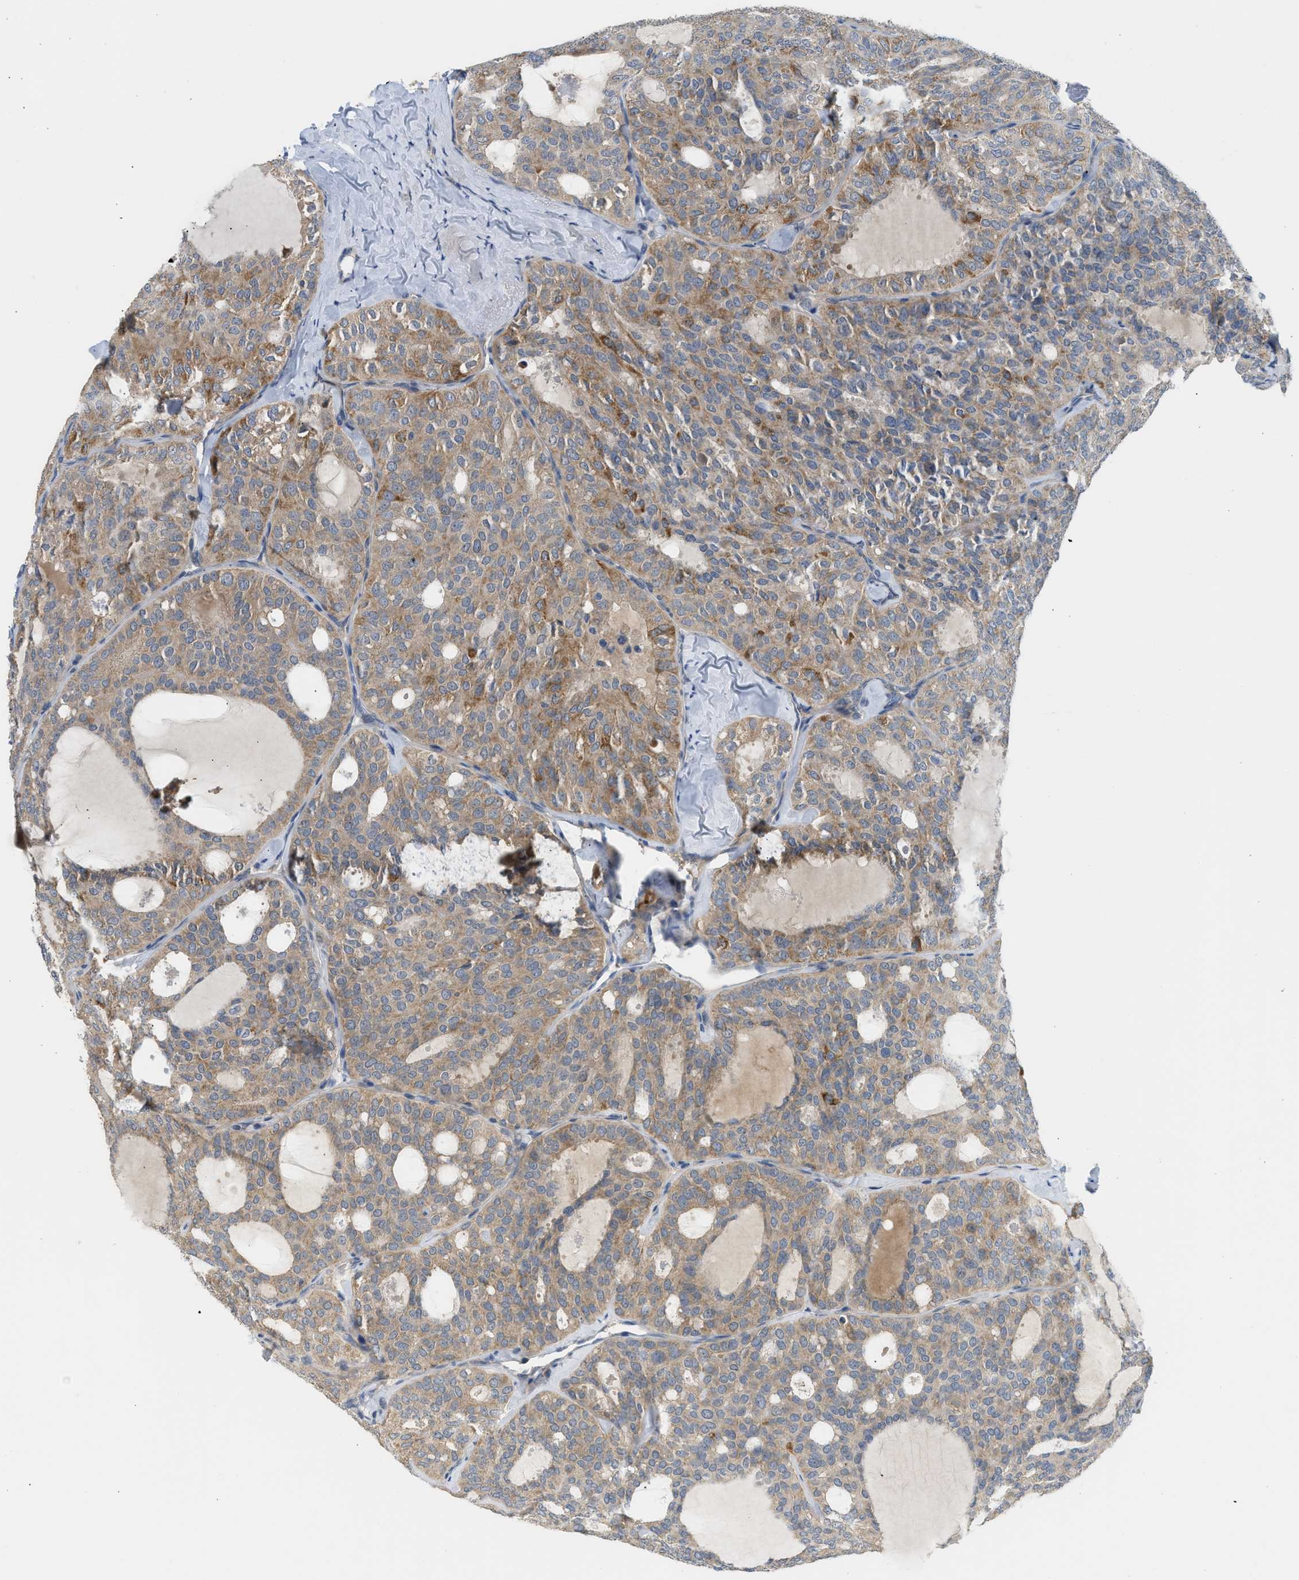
{"staining": {"intensity": "moderate", "quantity": "25%-75%", "location": "cytoplasmic/membranous"}, "tissue": "thyroid cancer", "cell_type": "Tumor cells", "image_type": "cancer", "snomed": [{"axis": "morphology", "description": "Follicular adenoma carcinoma, NOS"}, {"axis": "topography", "description": "Thyroid gland"}], "caption": "Immunohistochemistry (IHC) of thyroid cancer (follicular adenoma carcinoma) demonstrates medium levels of moderate cytoplasmic/membranous staining in approximately 25%-75% of tumor cells.", "gene": "RHBDF2", "patient": {"sex": "male", "age": 75}}